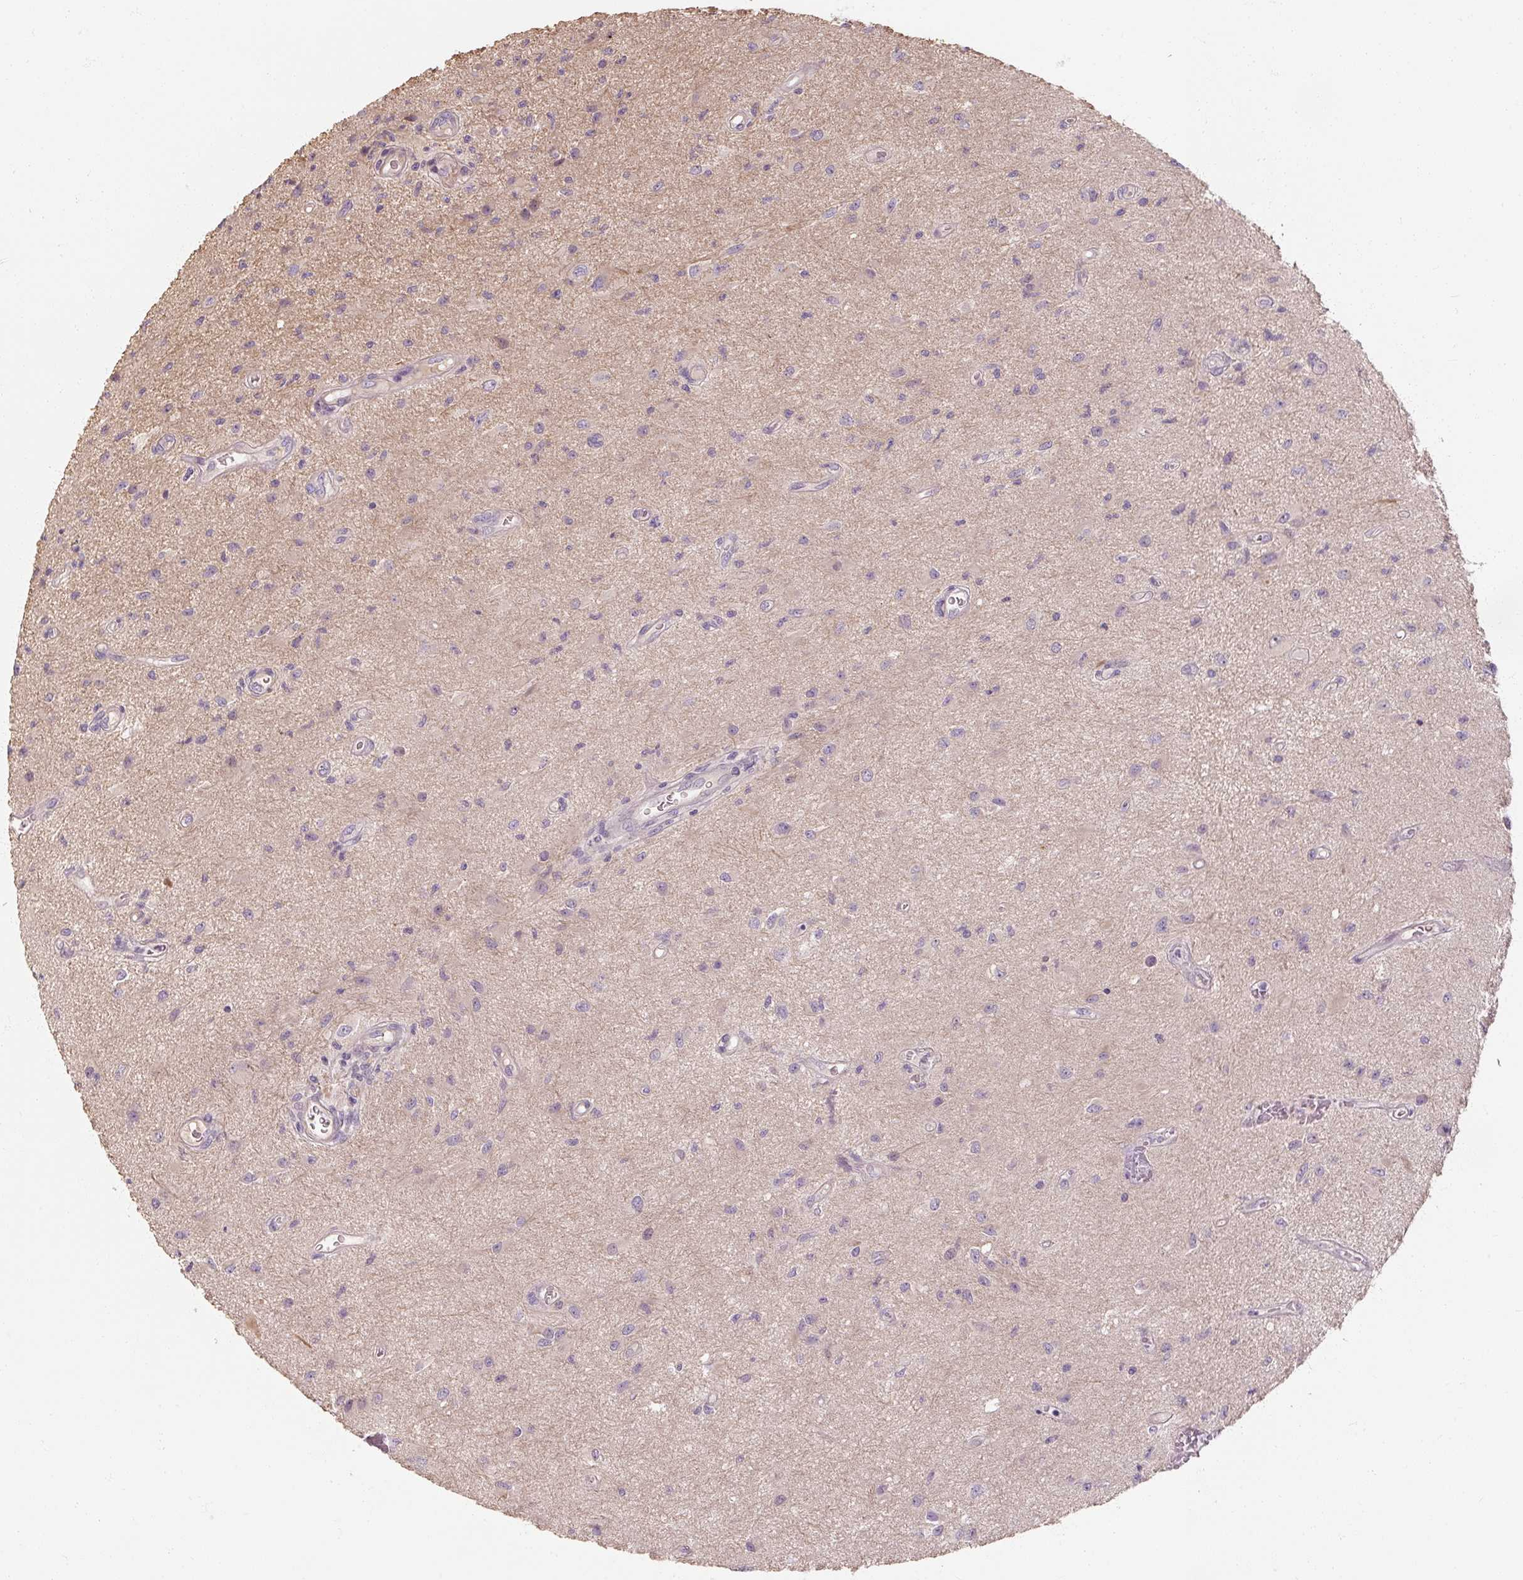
{"staining": {"intensity": "negative", "quantity": "none", "location": "none"}, "tissue": "glioma", "cell_type": "Tumor cells", "image_type": "cancer", "snomed": [{"axis": "morphology", "description": "Glioma, malignant, High grade"}, {"axis": "topography", "description": "Brain"}], "caption": "Glioma was stained to show a protein in brown. There is no significant expression in tumor cells.", "gene": "RB1CC1", "patient": {"sex": "male", "age": 67}}